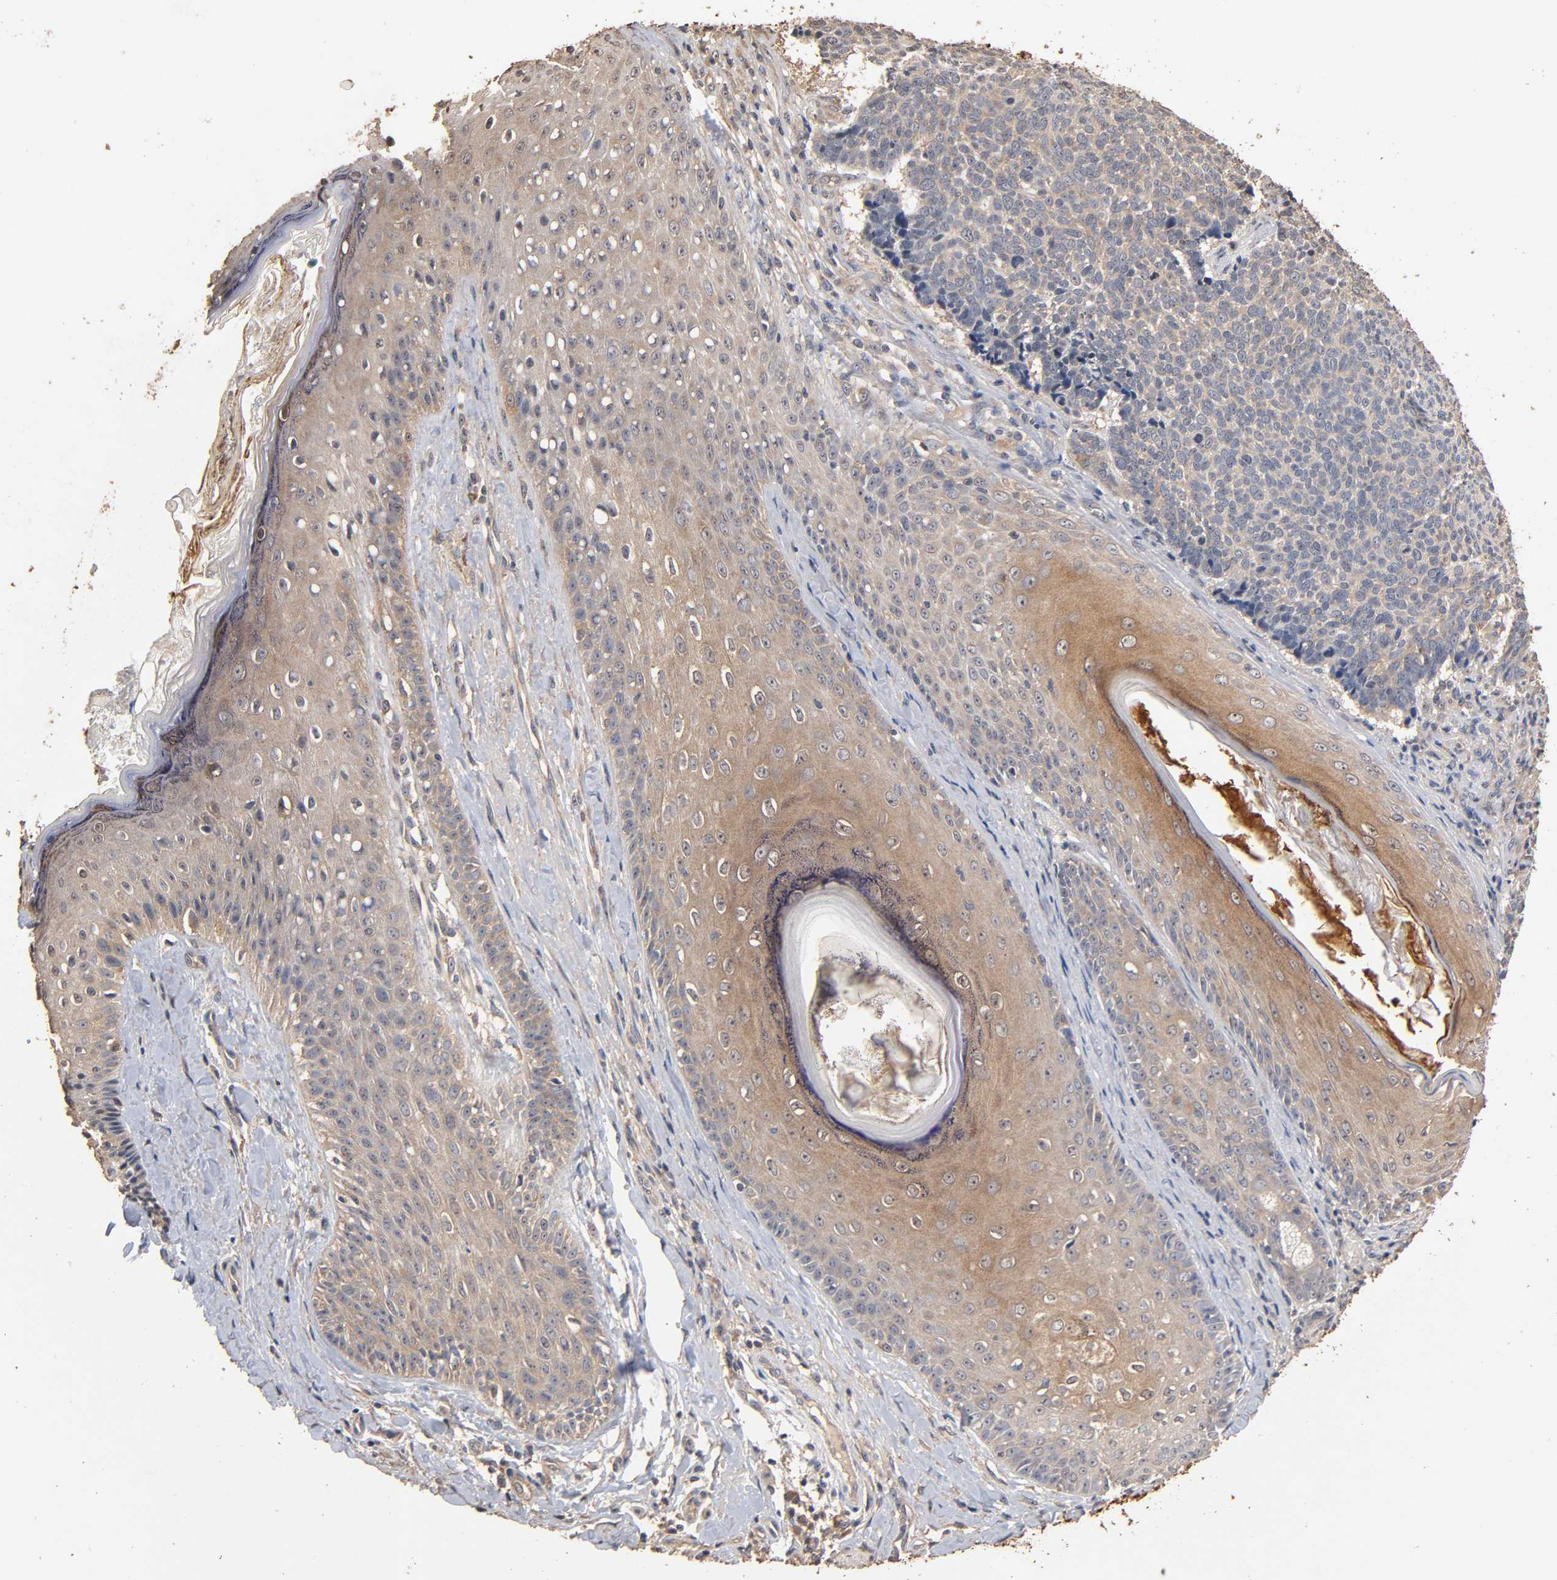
{"staining": {"intensity": "weak", "quantity": ">75%", "location": "cytoplasmic/membranous"}, "tissue": "skin cancer", "cell_type": "Tumor cells", "image_type": "cancer", "snomed": [{"axis": "morphology", "description": "Basal cell carcinoma"}, {"axis": "topography", "description": "Skin"}], "caption": "IHC of skin basal cell carcinoma demonstrates low levels of weak cytoplasmic/membranous expression in about >75% of tumor cells. (Stains: DAB (3,3'-diaminobenzidine) in brown, nuclei in blue, Microscopy: brightfield microscopy at high magnification).", "gene": "ARHGEF7", "patient": {"sex": "male", "age": 84}}